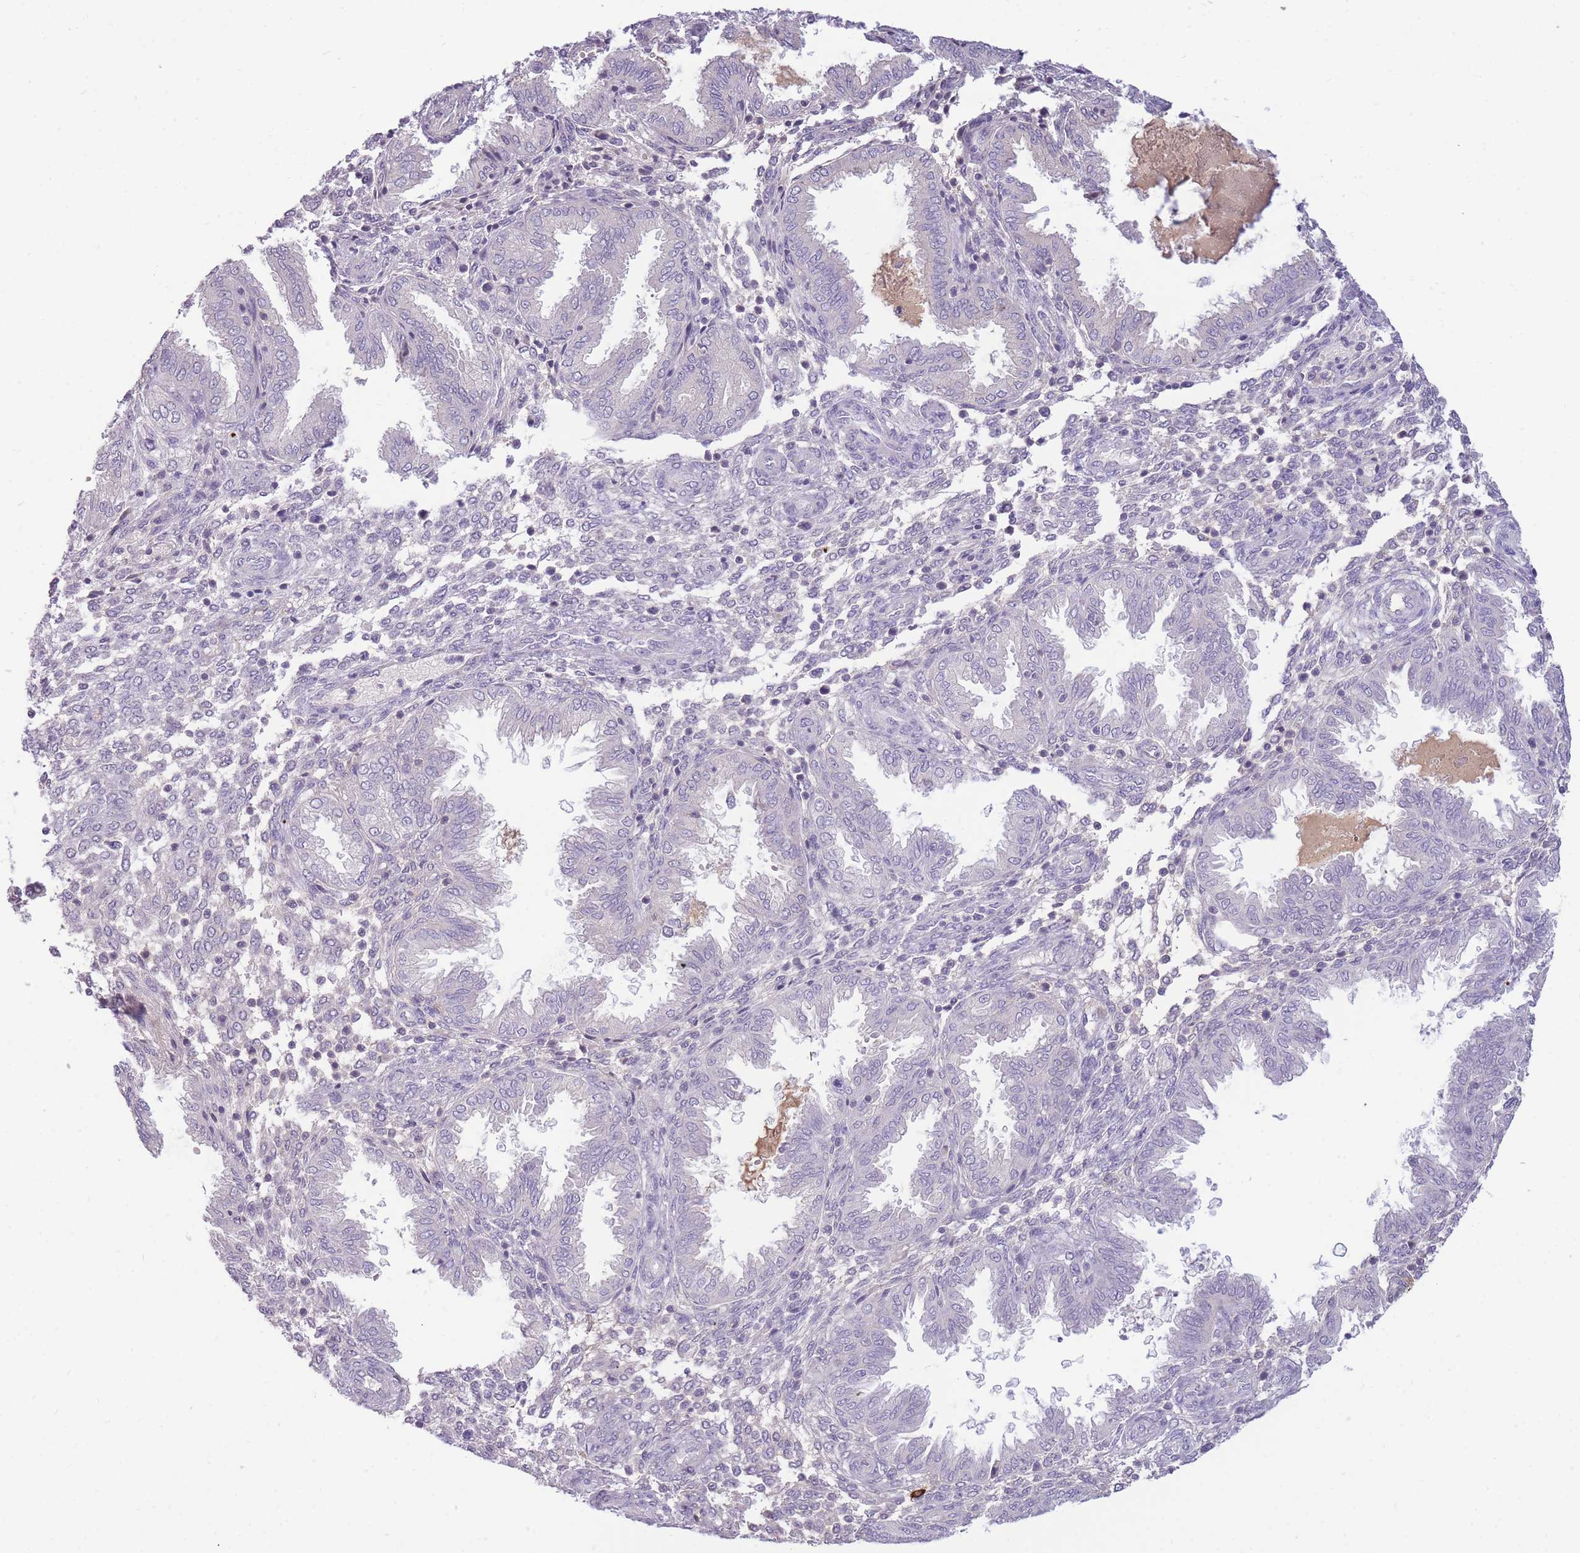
{"staining": {"intensity": "negative", "quantity": "none", "location": "none"}, "tissue": "endometrium", "cell_type": "Cells in endometrial stroma", "image_type": "normal", "snomed": [{"axis": "morphology", "description": "Normal tissue, NOS"}, {"axis": "topography", "description": "Endometrium"}], "caption": "DAB (3,3'-diaminobenzidine) immunohistochemical staining of unremarkable human endometrium shows no significant positivity in cells in endometrial stroma. (DAB immunohistochemistry visualized using brightfield microscopy, high magnification).", "gene": "TPSD1", "patient": {"sex": "female", "age": 33}}